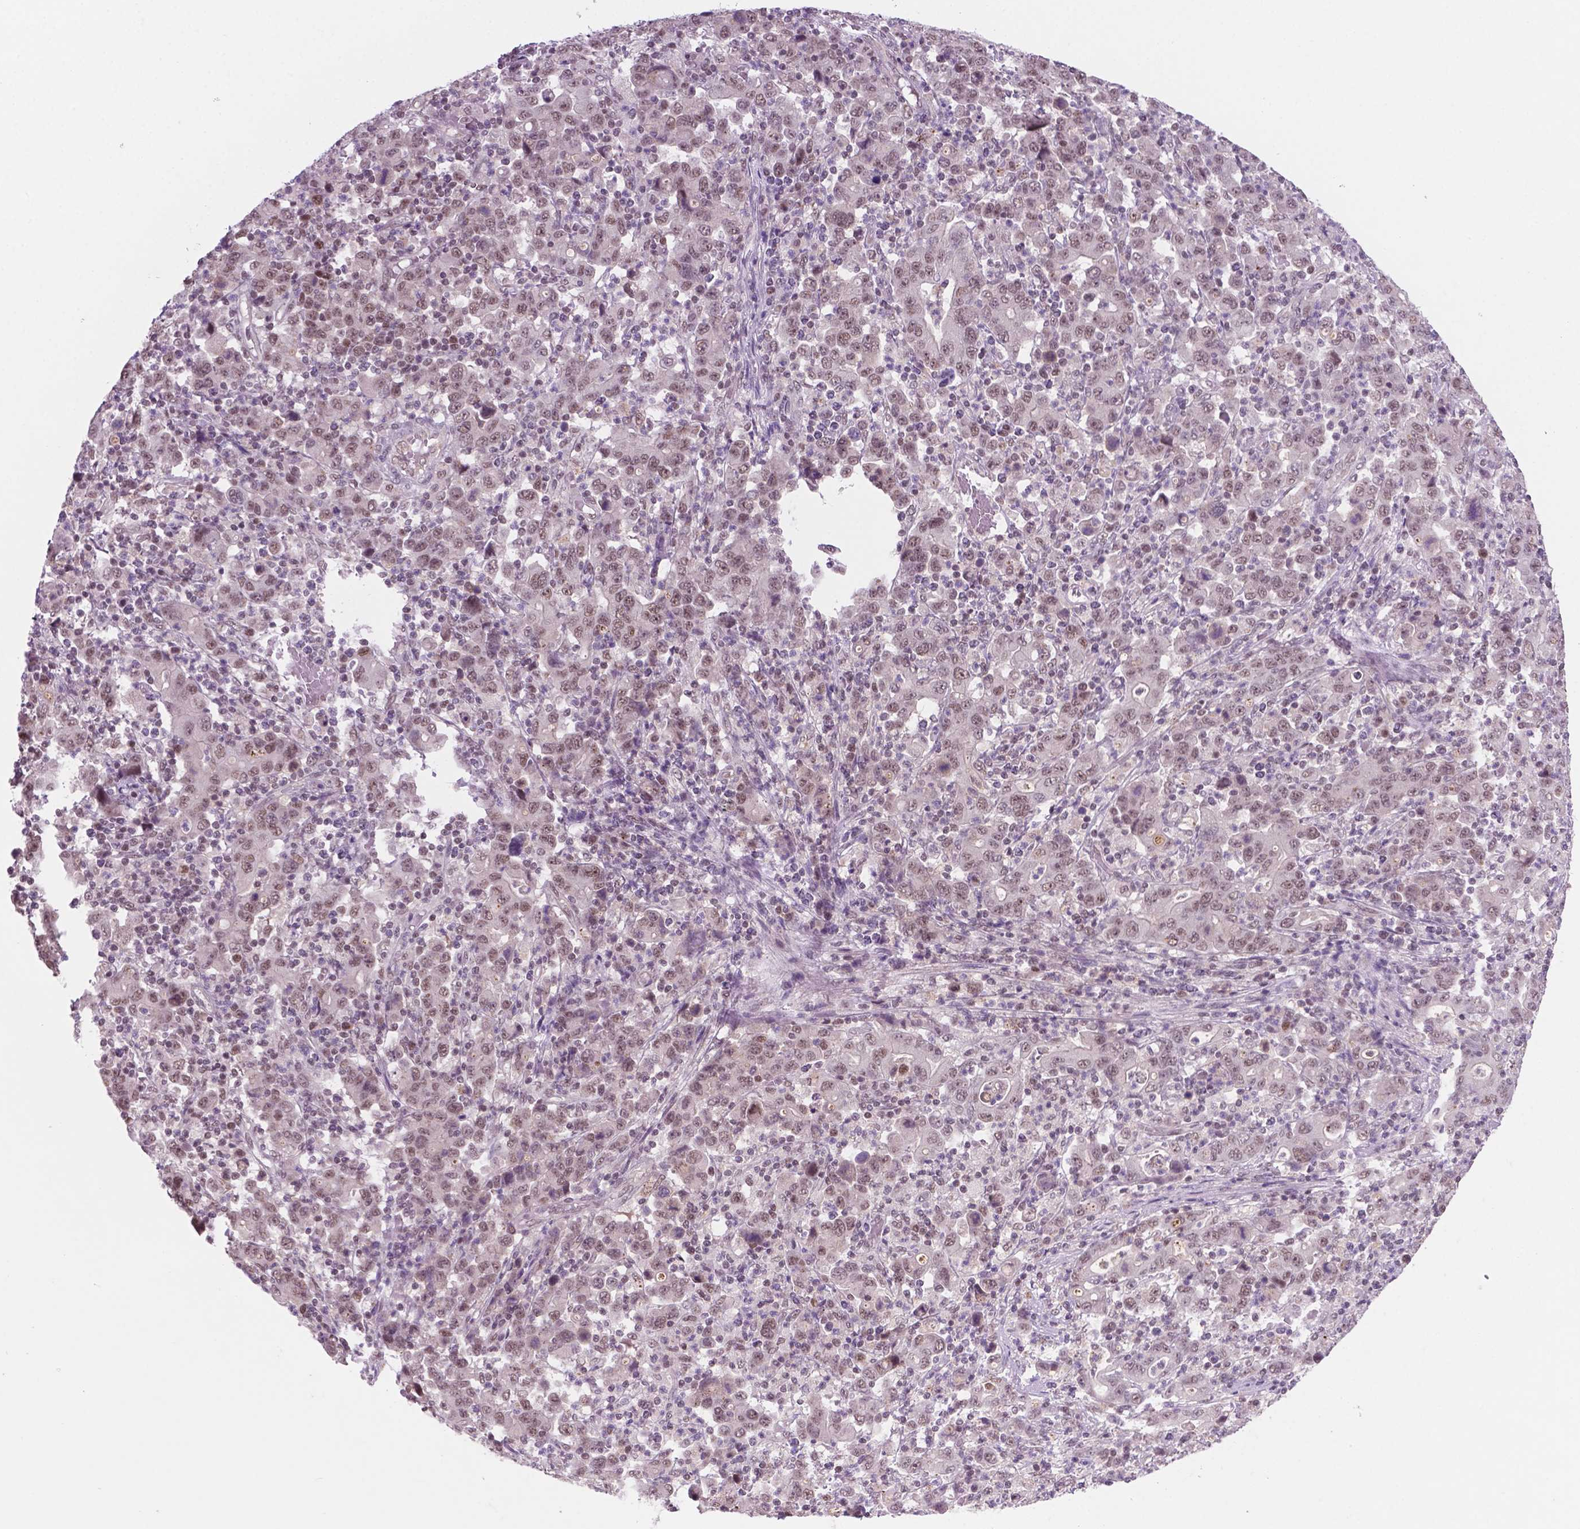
{"staining": {"intensity": "weak", "quantity": ">75%", "location": "nuclear"}, "tissue": "stomach cancer", "cell_type": "Tumor cells", "image_type": "cancer", "snomed": [{"axis": "morphology", "description": "Adenocarcinoma, NOS"}, {"axis": "topography", "description": "Stomach, upper"}], "caption": "Protein staining displays weak nuclear positivity in about >75% of tumor cells in stomach cancer.", "gene": "PHAX", "patient": {"sex": "male", "age": 69}}